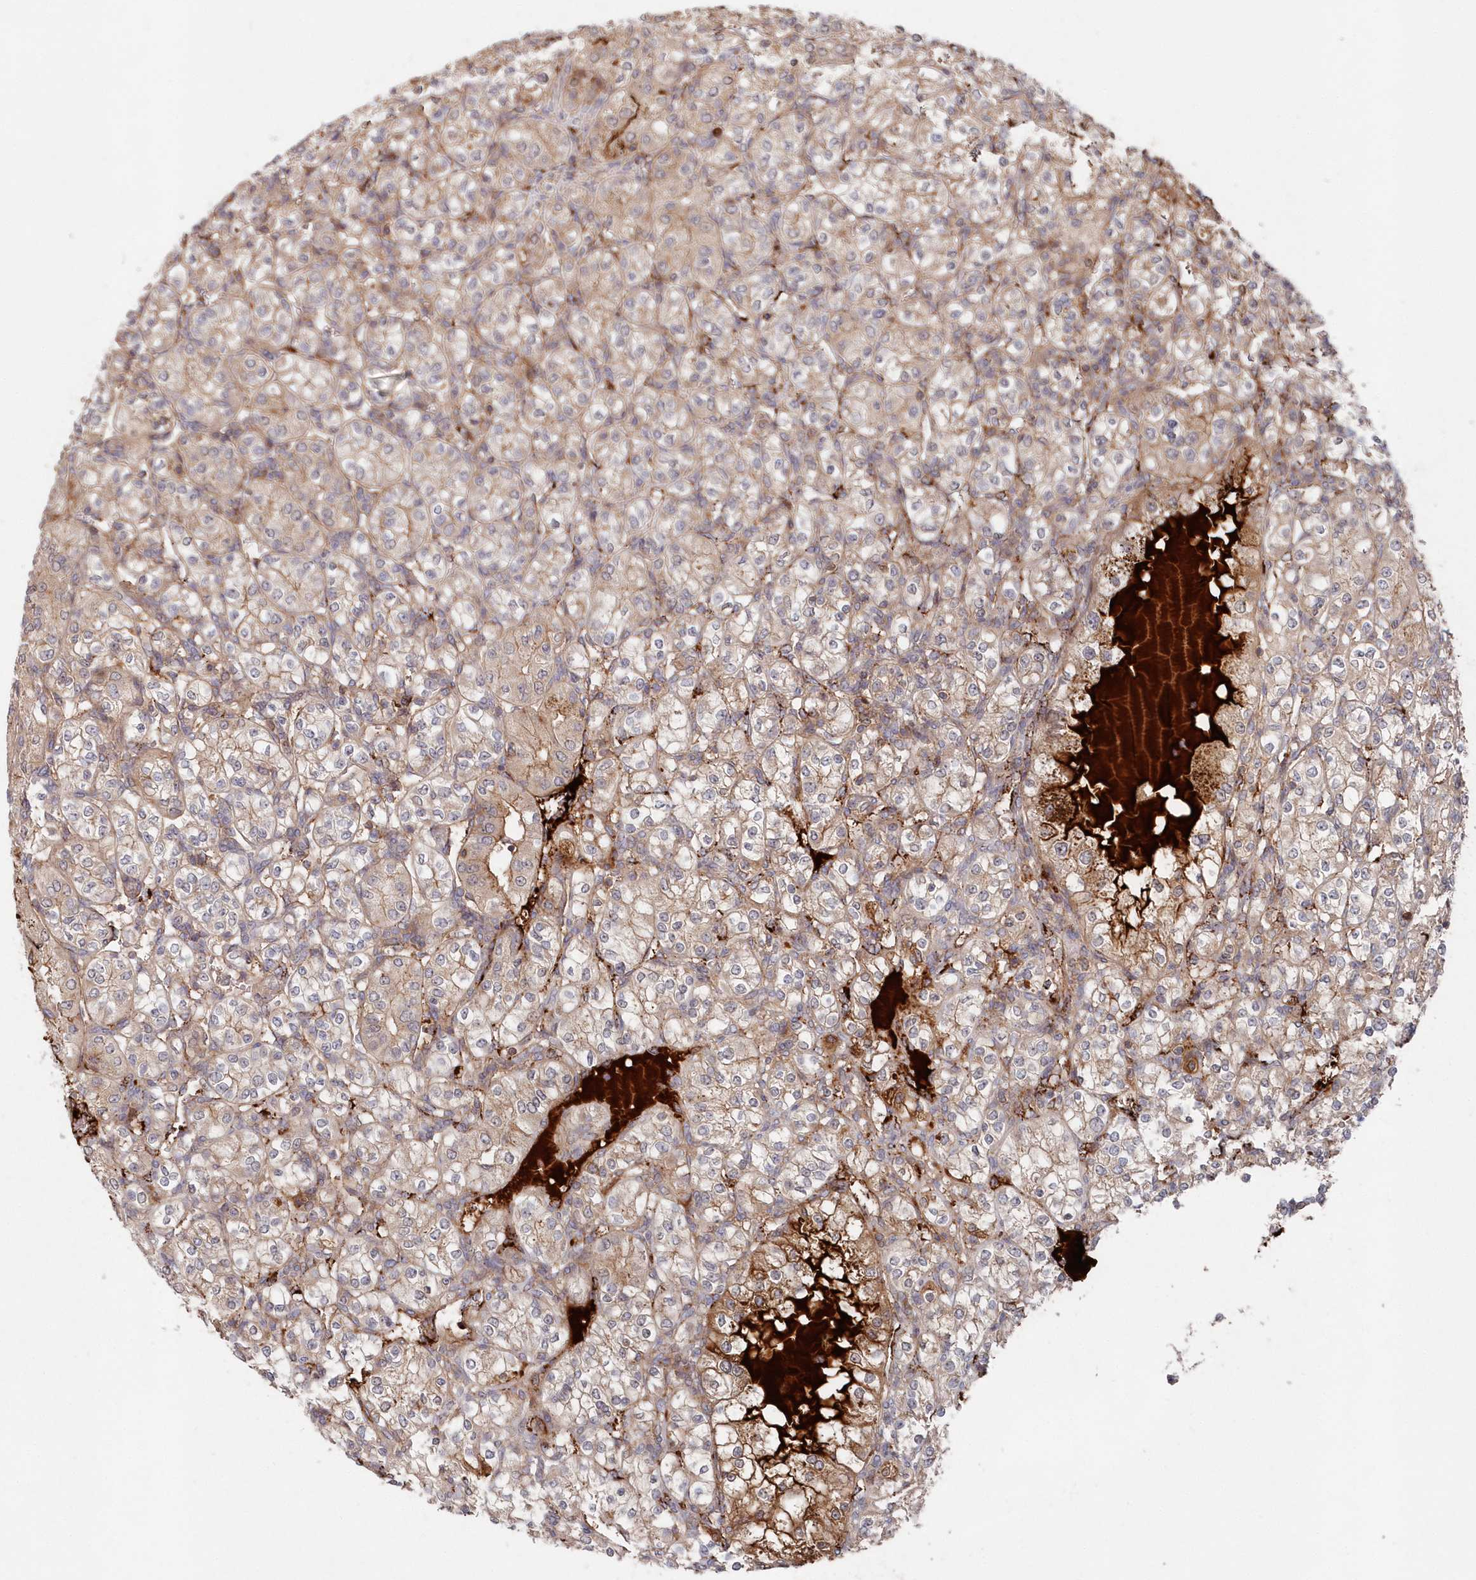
{"staining": {"intensity": "weak", "quantity": "25%-75%", "location": "cytoplasmic/membranous"}, "tissue": "renal cancer", "cell_type": "Tumor cells", "image_type": "cancer", "snomed": [{"axis": "morphology", "description": "Adenocarcinoma, NOS"}, {"axis": "topography", "description": "Kidney"}], "caption": "Immunohistochemistry (IHC) (DAB (3,3'-diaminobenzidine)) staining of renal adenocarcinoma exhibits weak cytoplasmic/membranous protein staining in approximately 25%-75% of tumor cells.", "gene": "ABHD14B", "patient": {"sex": "male", "age": 77}}